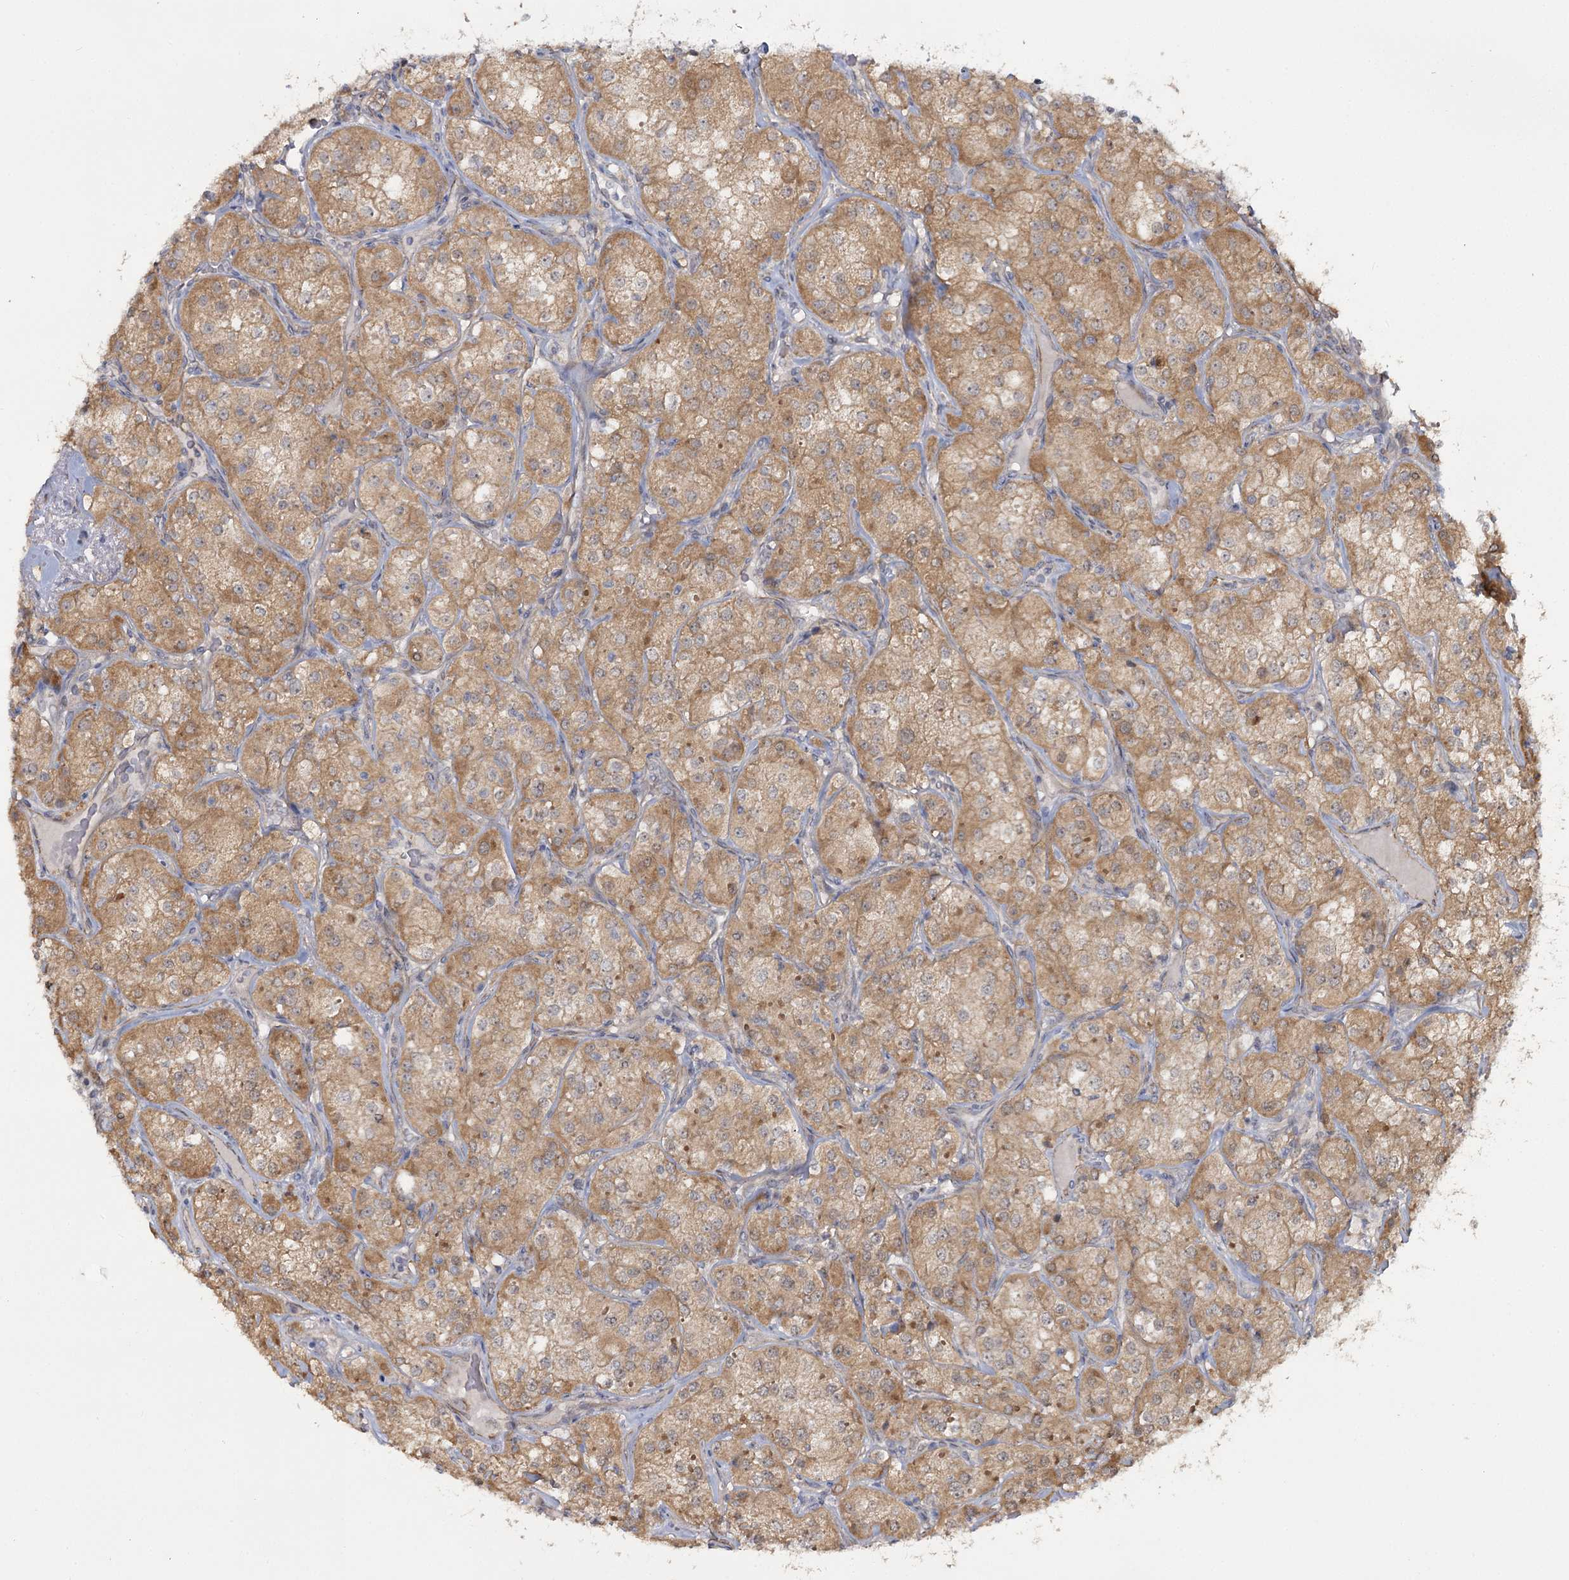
{"staining": {"intensity": "moderate", "quantity": ">75%", "location": "cytoplasmic/membranous"}, "tissue": "renal cancer", "cell_type": "Tumor cells", "image_type": "cancer", "snomed": [{"axis": "morphology", "description": "Adenocarcinoma, NOS"}, {"axis": "topography", "description": "Kidney"}], "caption": "Protein expression analysis of human renal cancer reveals moderate cytoplasmic/membranous positivity in about >75% of tumor cells. The staining was performed using DAB to visualize the protein expression in brown, while the nuclei were stained in blue with hematoxylin (Magnification: 20x).", "gene": "TBC1D9B", "patient": {"sex": "male", "age": 77}}